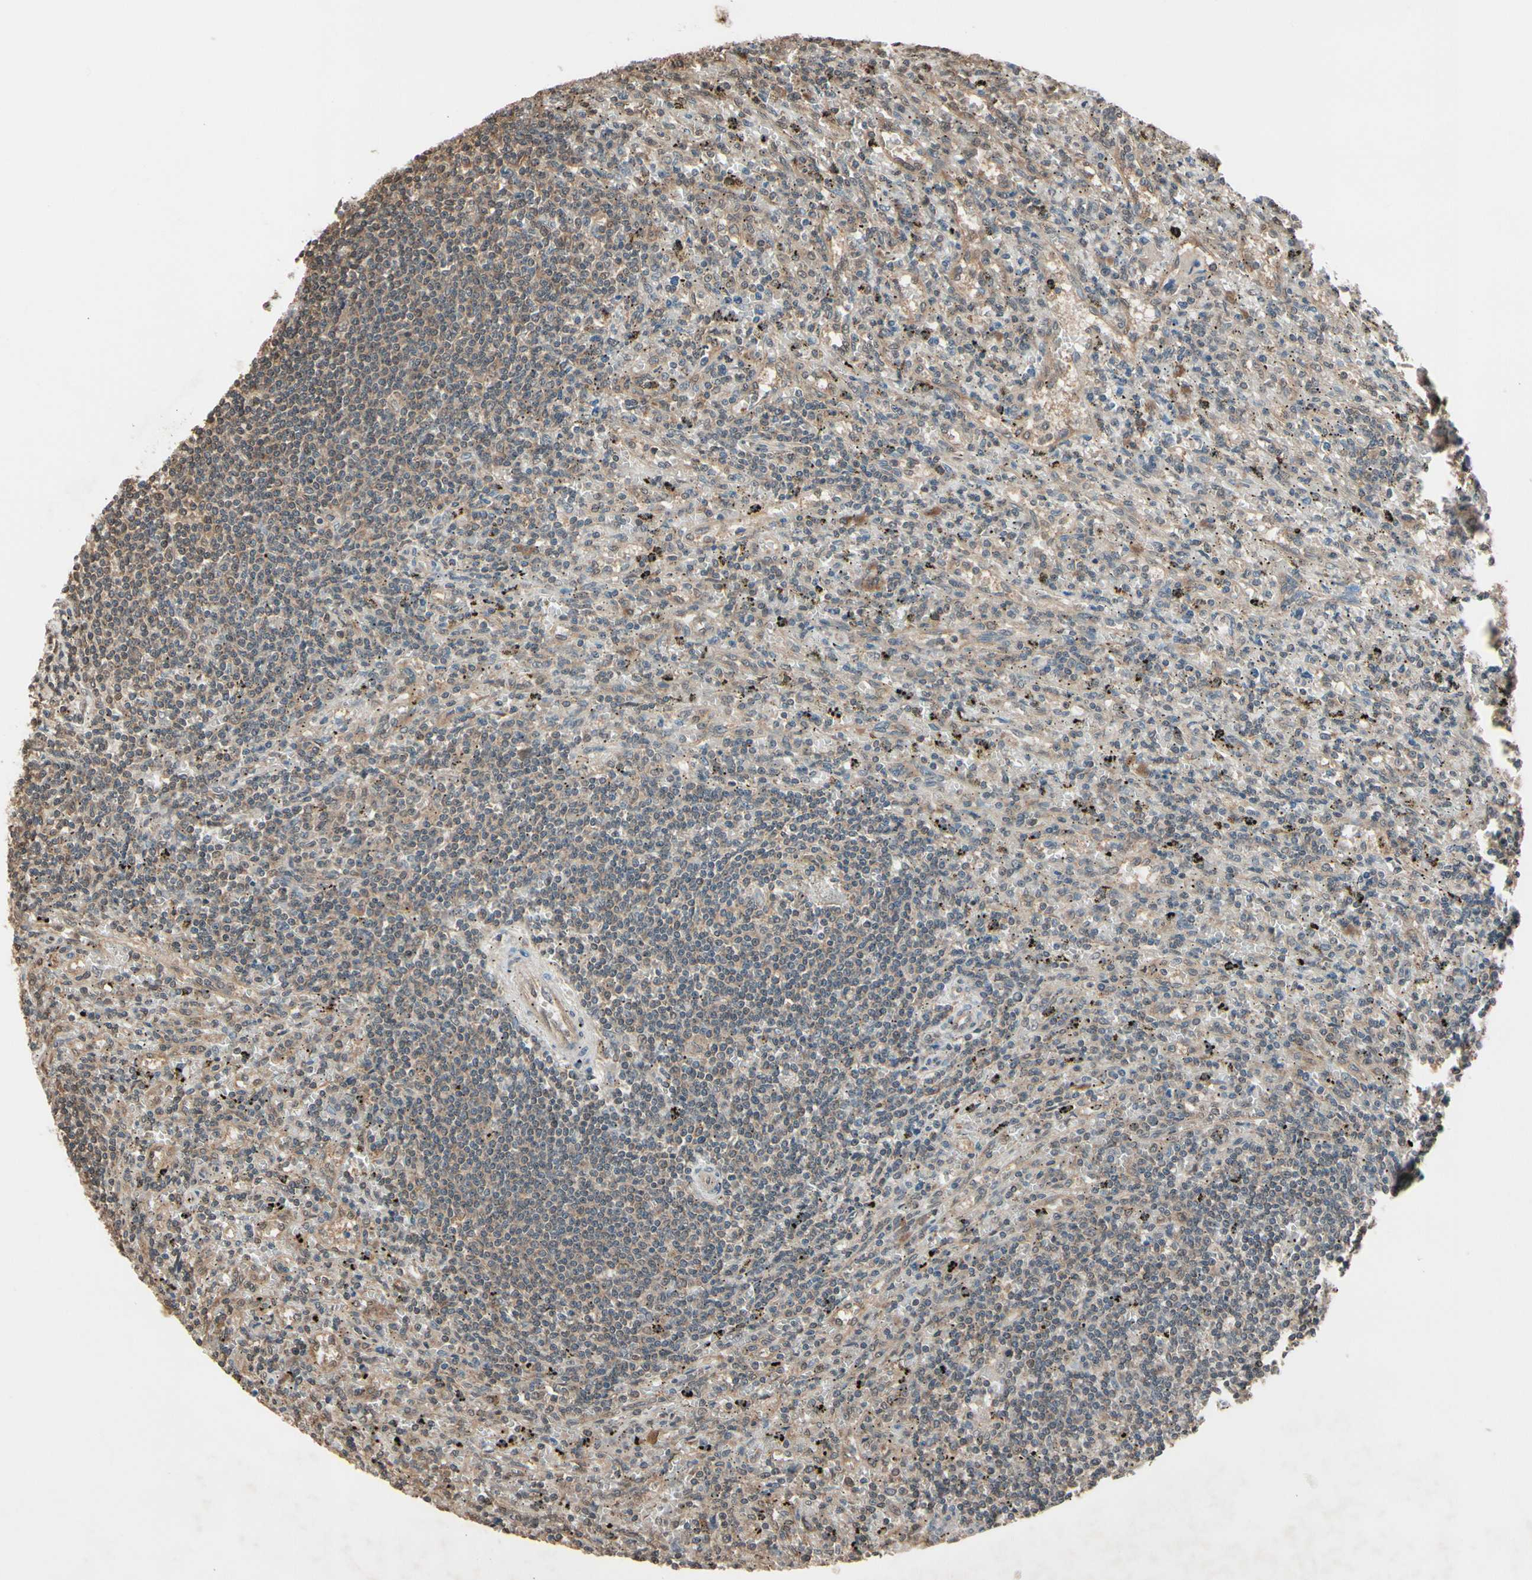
{"staining": {"intensity": "weak", "quantity": ">75%", "location": "cytoplasmic/membranous"}, "tissue": "lymphoma", "cell_type": "Tumor cells", "image_type": "cancer", "snomed": [{"axis": "morphology", "description": "Malignant lymphoma, non-Hodgkin's type, Low grade"}, {"axis": "topography", "description": "Spleen"}], "caption": "IHC of low-grade malignant lymphoma, non-Hodgkin's type reveals low levels of weak cytoplasmic/membranous expression in about >75% of tumor cells. The staining was performed using DAB (3,3'-diaminobenzidine), with brown indicating positive protein expression. Nuclei are stained blue with hematoxylin.", "gene": "PNPLA7", "patient": {"sex": "male", "age": 76}}